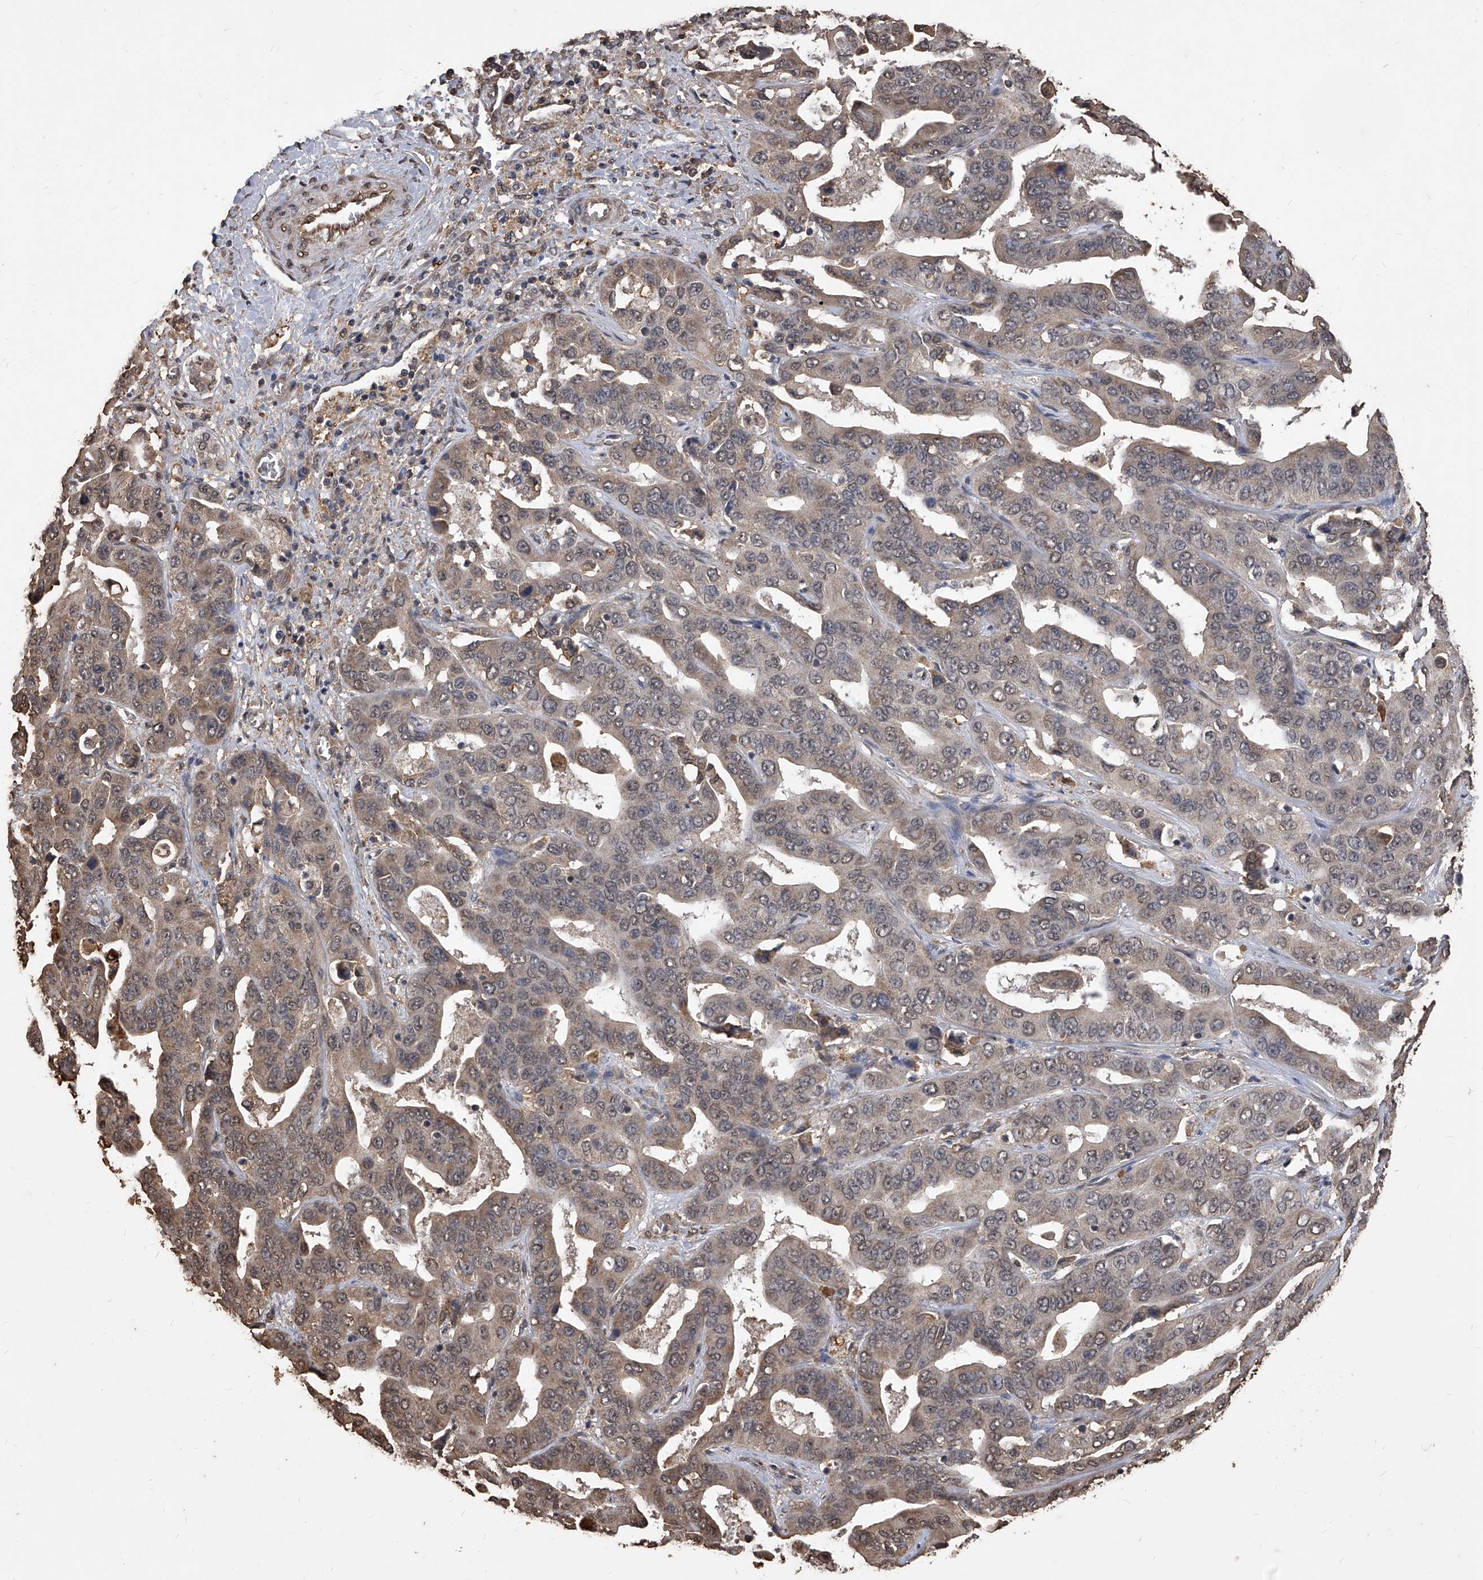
{"staining": {"intensity": "weak", "quantity": "25%-75%", "location": "cytoplasmic/membranous"}, "tissue": "liver cancer", "cell_type": "Tumor cells", "image_type": "cancer", "snomed": [{"axis": "morphology", "description": "Cholangiocarcinoma"}, {"axis": "topography", "description": "Liver"}], "caption": "Liver cancer tissue shows weak cytoplasmic/membranous expression in about 25%-75% of tumor cells", "gene": "FBXL4", "patient": {"sex": "female", "age": 52}}